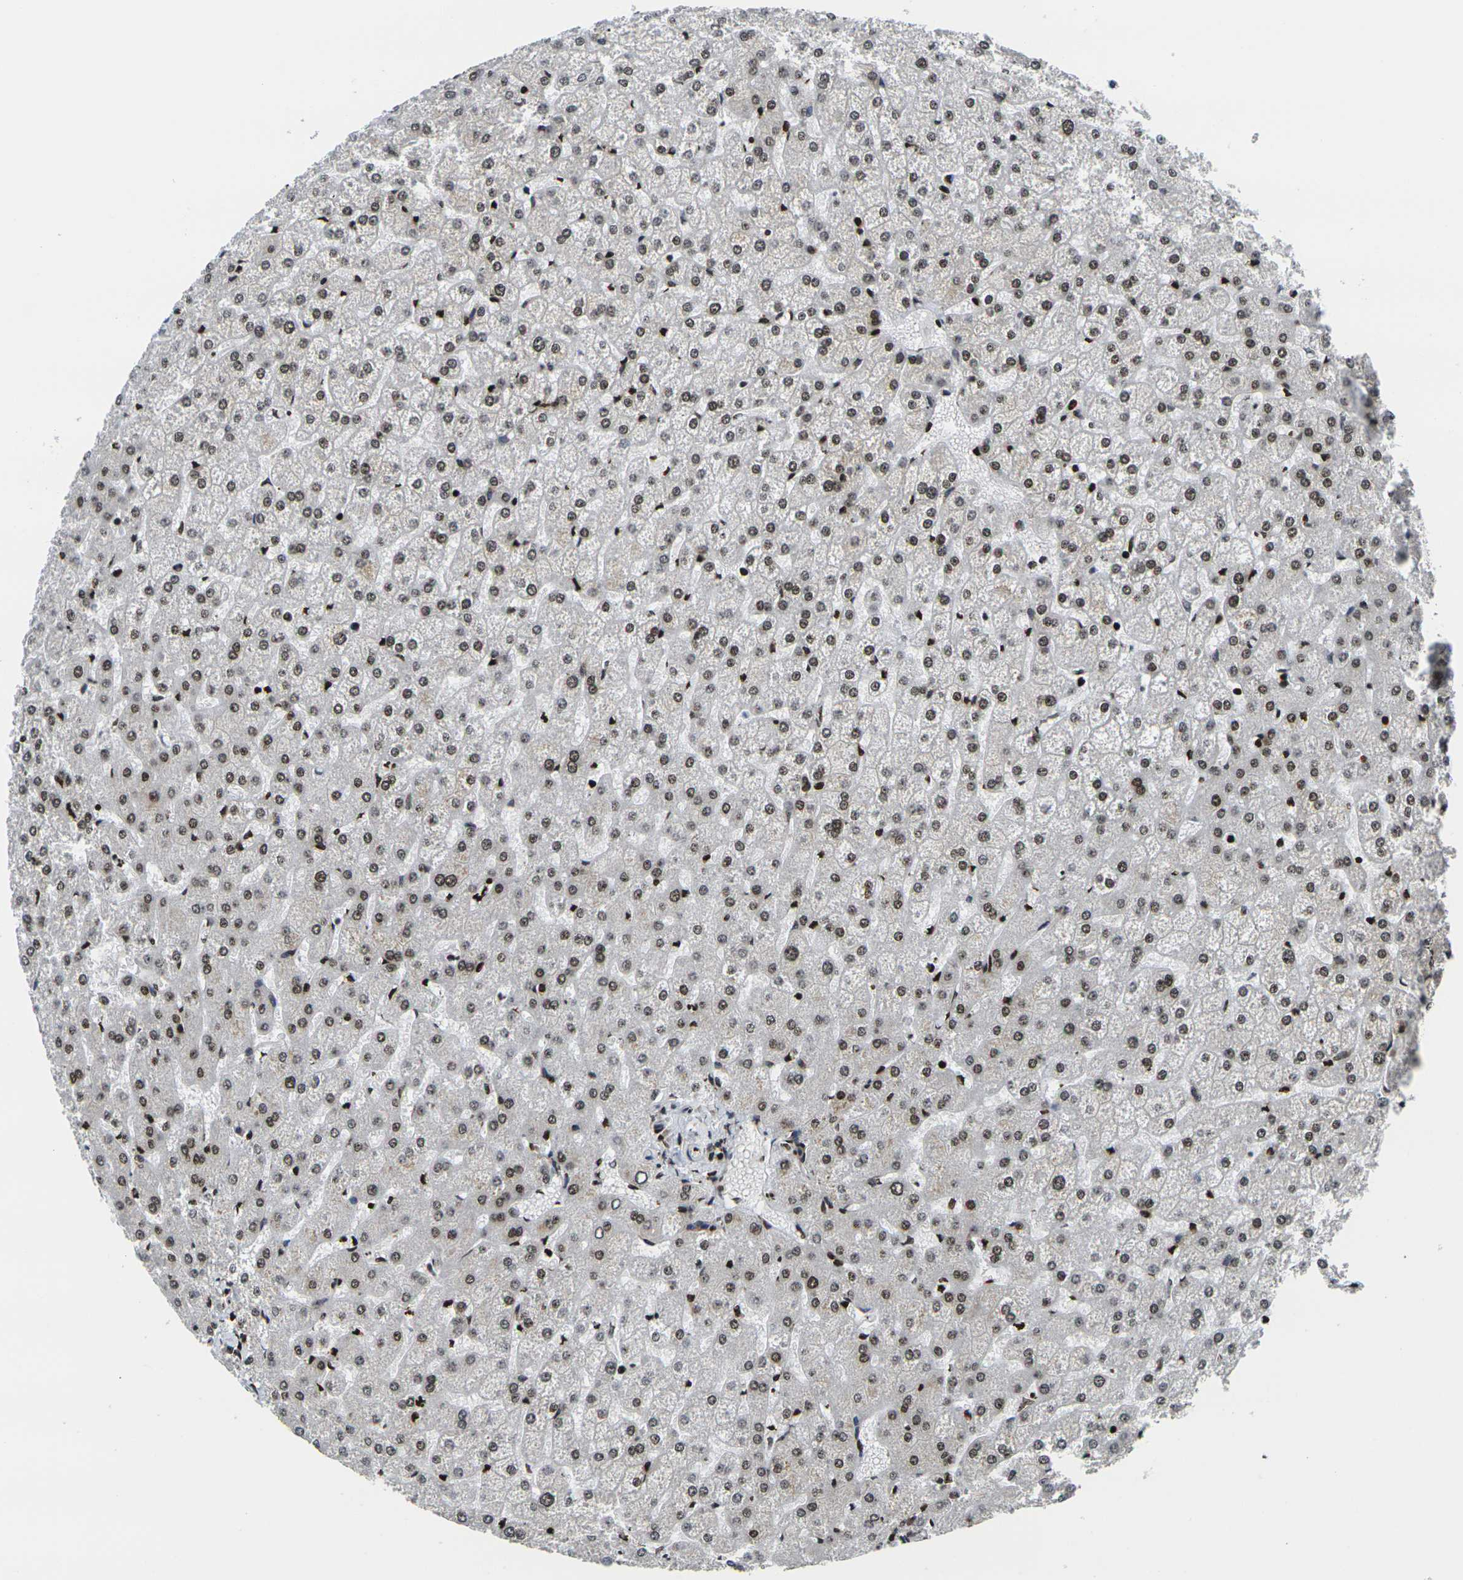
{"staining": {"intensity": "moderate", "quantity": ">75%", "location": "nuclear"}, "tissue": "liver", "cell_type": "Cholangiocytes", "image_type": "normal", "snomed": [{"axis": "morphology", "description": "Normal tissue, NOS"}, {"axis": "topography", "description": "Liver"}], "caption": "Protein staining by immunohistochemistry exhibits moderate nuclear expression in about >75% of cholangiocytes in unremarkable liver.", "gene": "H1", "patient": {"sex": "female", "age": 32}}